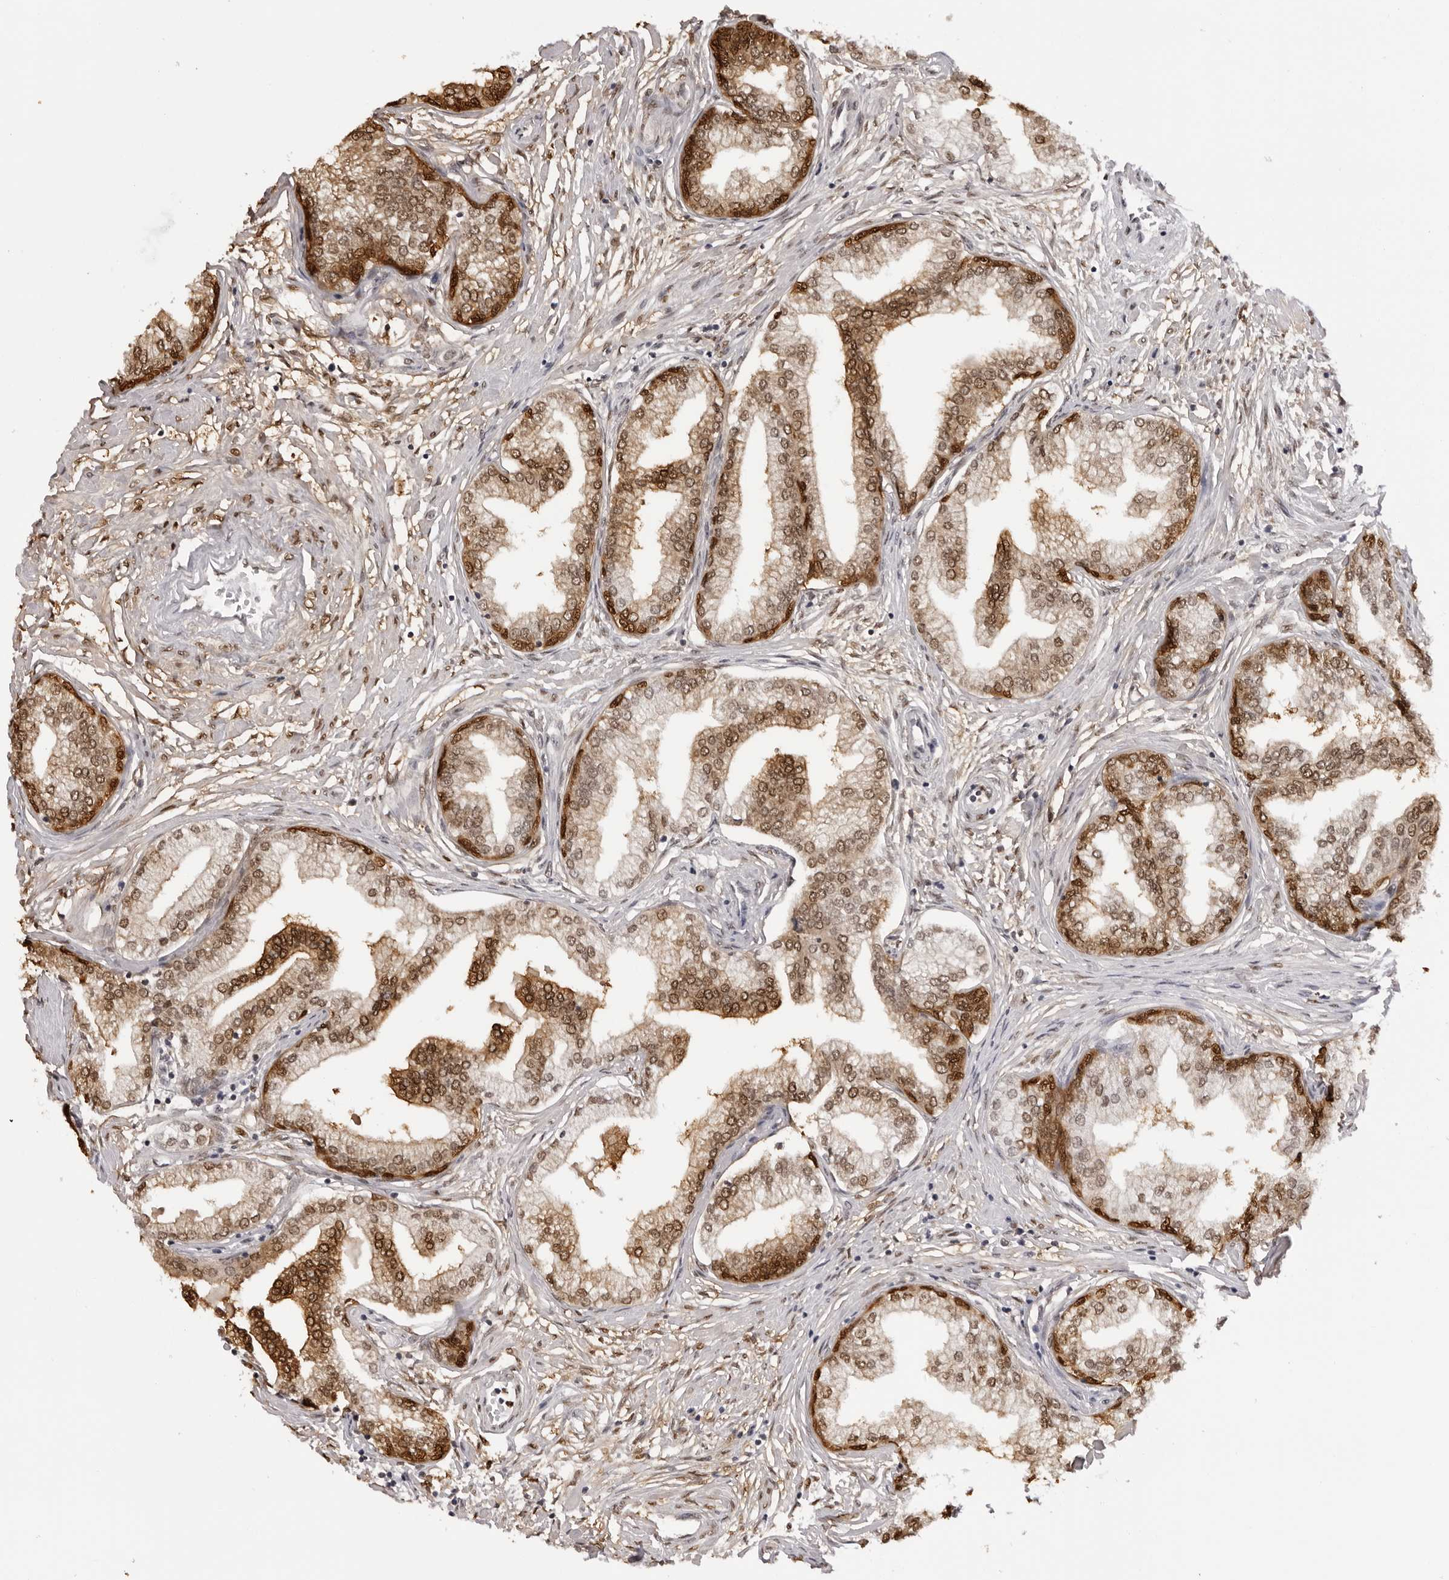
{"staining": {"intensity": "strong", "quantity": ">75%", "location": "cytoplasmic/membranous,nuclear"}, "tissue": "prostate", "cell_type": "Glandular cells", "image_type": "normal", "snomed": [{"axis": "morphology", "description": "Normal tissue, NOS"}, {"axis": "morphology", "description": "Urothelial carcinoma, Low grade"}, {"axis": "topography", "description": "Urinary bladder"}, {"axis": "topography", "description": "Prostate"}], "caption": "IHC of benign human prostate reveals high levels of strong cytoplasmic/membranous,nuclear positivity in about >75% of glandular cells. The staining was performed using DAB (3,3'-diaminobenzidine), with brown indicating positive protein expression. Nuclei are stained blue with hematoxylin.", "gene": "HSPA4", "patient": {"sex": "male", "age": 60}}